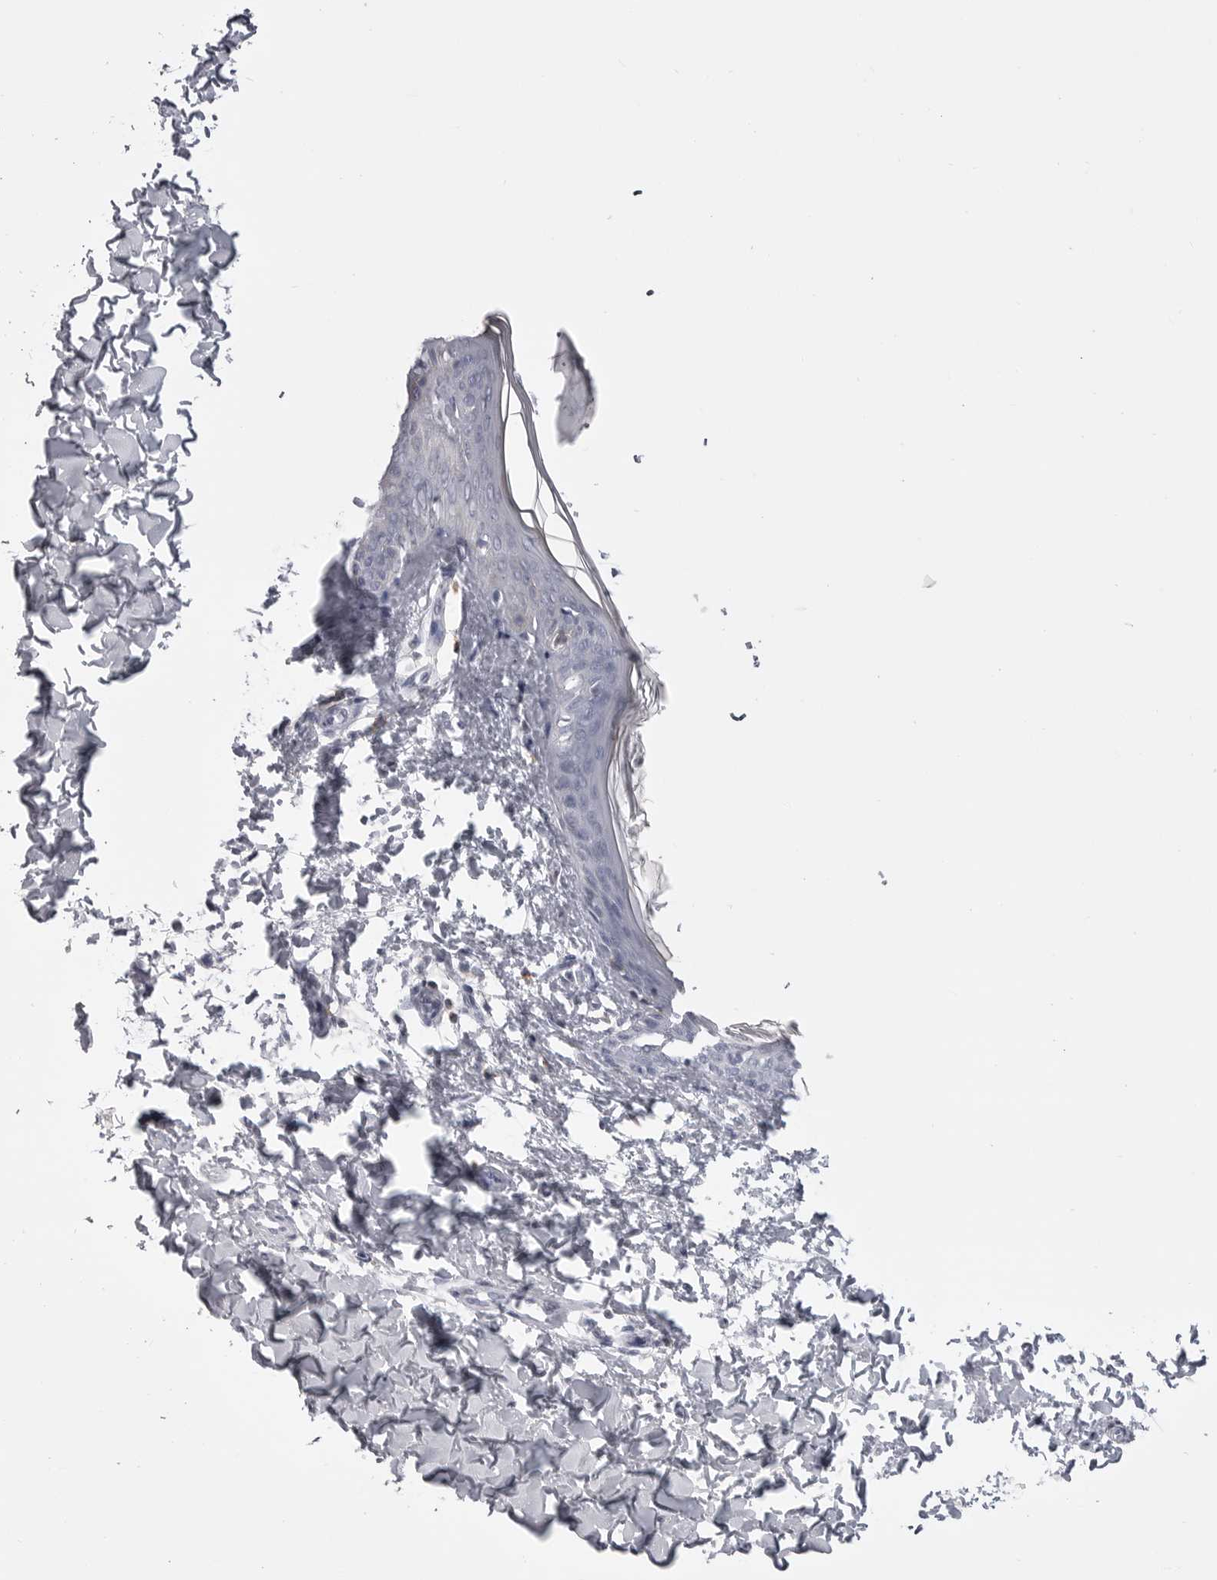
{"staining": {"intensity": "negative", "quantity": "none", "location": "none"}, "tissue": "skin", "cell_type": "Fibroblasts", "image_type": "normal", "snomed": [{"axis": "morphology", "description": "Normal tissue, NOS"}, {"axis": "topography", "description": "Skin"}], "caption": "IHC image of normal skin: human skin stained with DAB displays no significant protein expression in fibroblasts.", "gene": "ITGAL", "patient": {"sex": "female", "age": 17}}